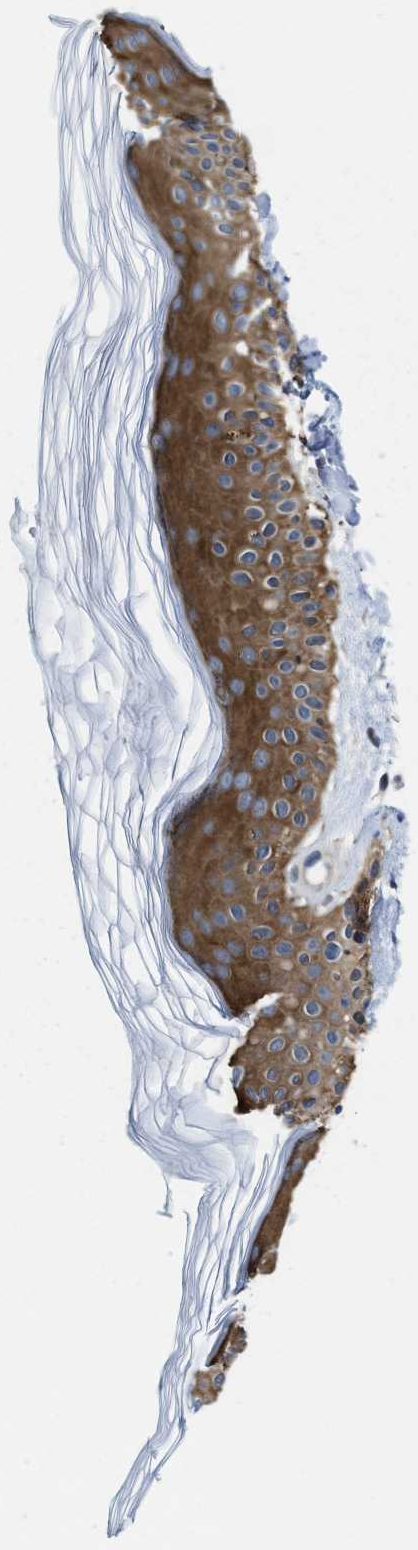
{"staining": {"intensity": "negative", "quantity": "none", "location": "none"}, "tissue": "skin", "cell_type": "Fibroblasts", "image_type": "normal", "snomed": [{"axis": "morphology", "description": "Normal tissue, NOS"}, {"axis": "morphology", "description": "Malignant melanoma, NOS"}, {"axis": "topography", "description": "Skin"}], "caption": "High magnification brightfield microscopy of benign skin stained with DAB (brown) and counterstained with hematoxylin (blue): fibroblasts show no significant staining.", "gene": "KIF12", "patient": {"sex": "male", "age": 83}}